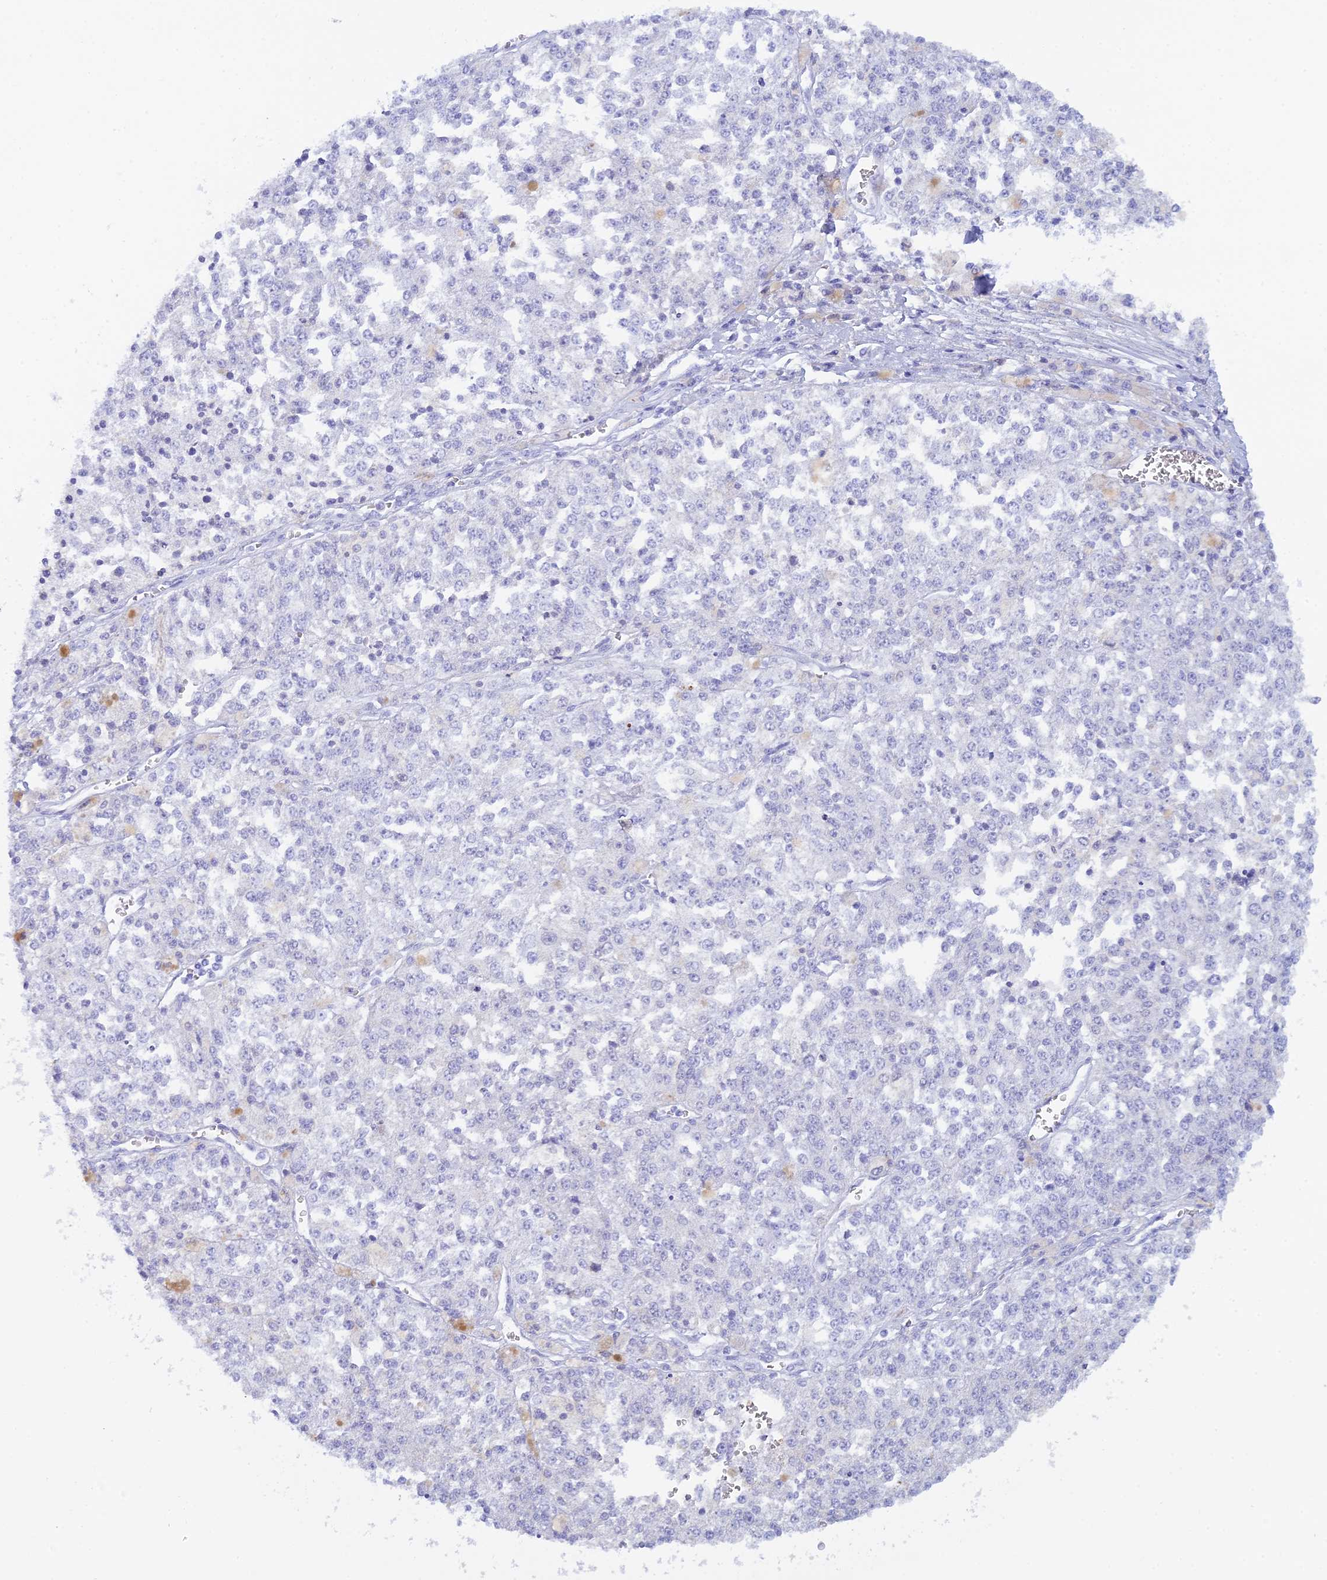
{"staining": {"intensity": "negative", "quantity": "none", "location": "none"}, "tissue": "melanoma", "cell_type": "Tumor cells", "image_type": "cancer", "snomed": [{"axis": "morphology", "description": "Malignant melanoma, NOS"}, {"axis": "topography", "description": "Skin"}], "caption": "Immunohistochemistry of malignant melanoma exhibits no staining in tumor cells.", "gene": "REG1A", "patient": {"sex": "female", "age": 64}}